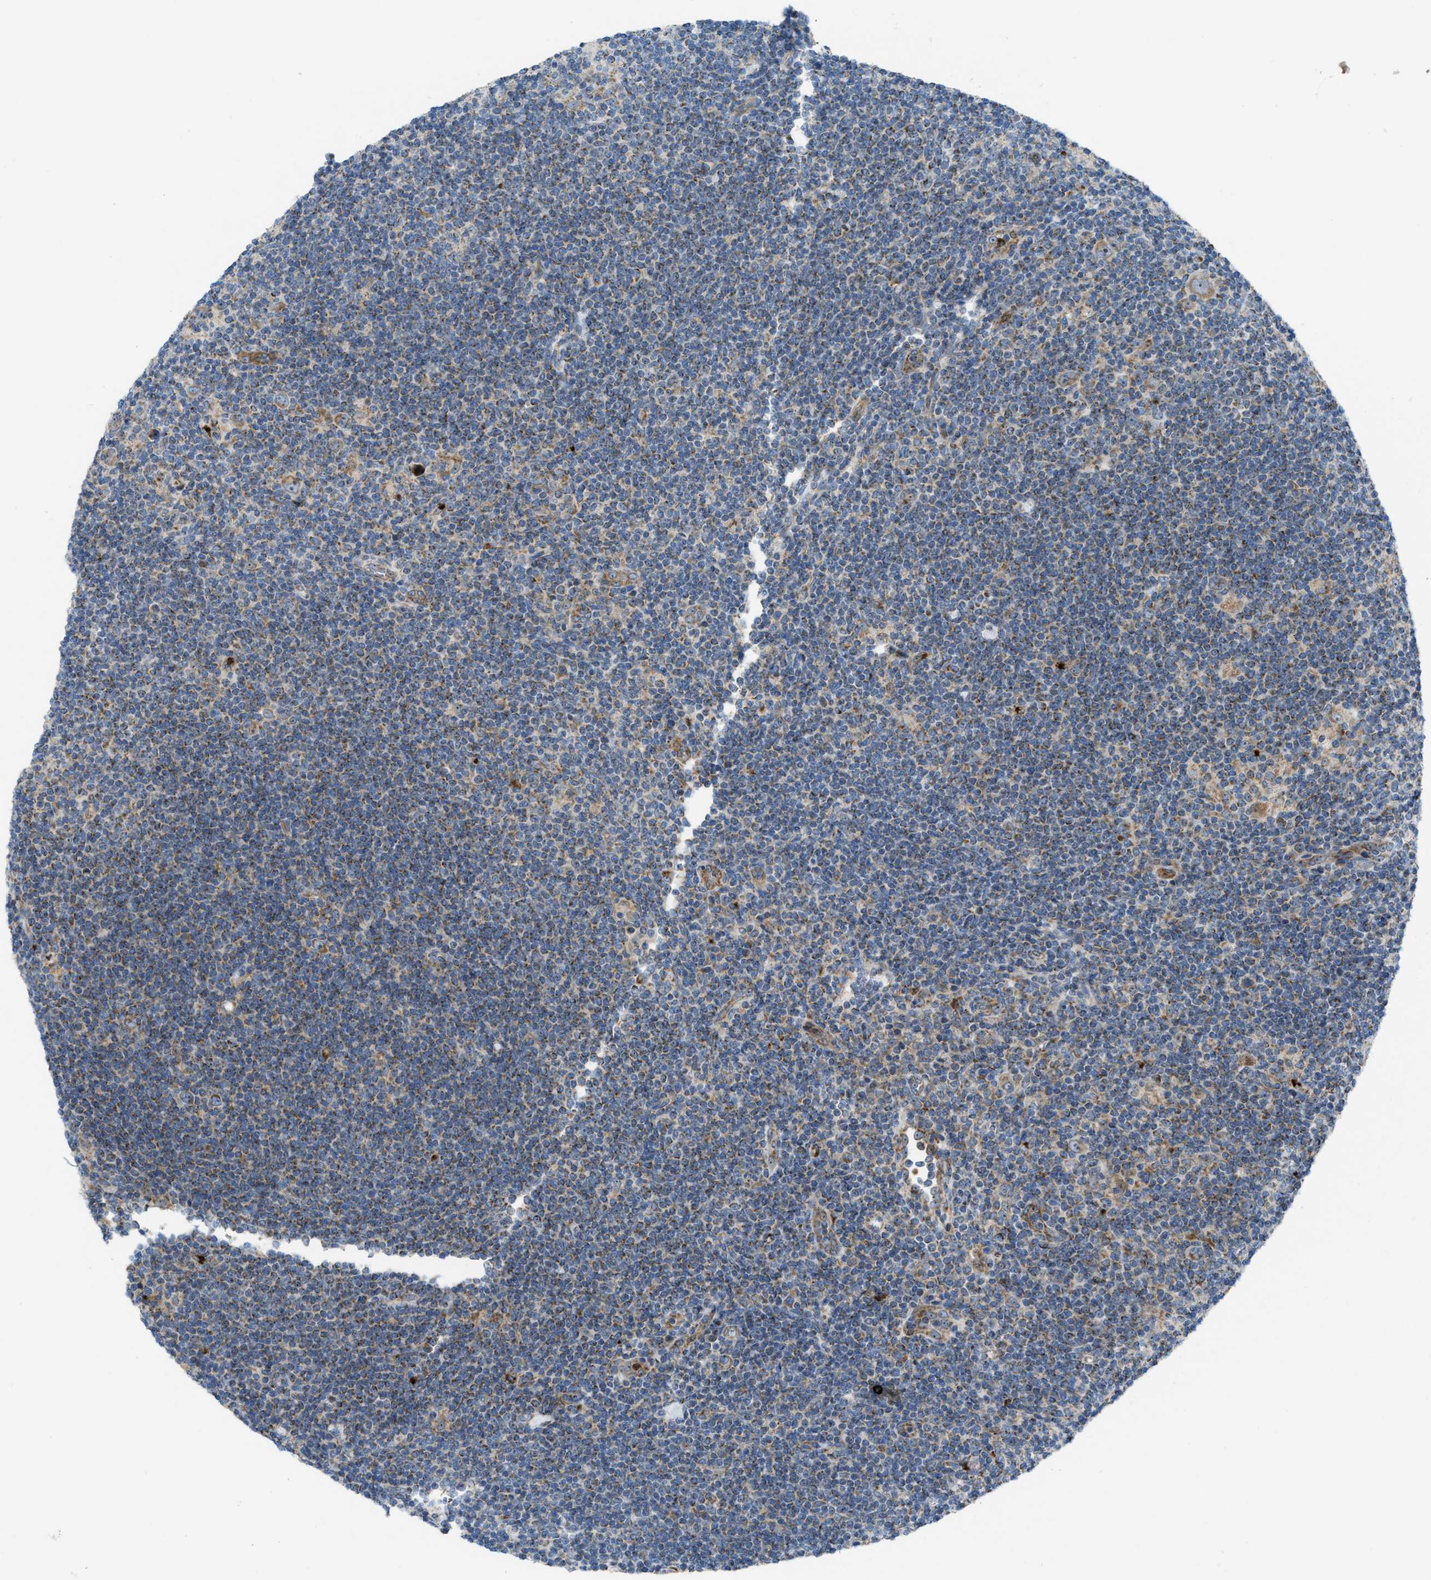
{"staining": {"intensity": "weak", "quantity": ">75%", "location": "cytoplasmic/membranous"}, "tissue": "lymphoma", "cell_type": "Tumor cells", "image_type": "cancer", "snomed": [{"axis": "morphology", "description": "Hodgkin's disease, NOS"}, {"axis": "topography", "description": "Lymph node"}], "caption": "Hodgkin's disease was stained to show a protein in brown. There is low levels of weak cytoplasmic/membranous positivity in about >75% of tumor cells.", "gene": "TPH1", "patient": {"sex": "female", "age": 57}}